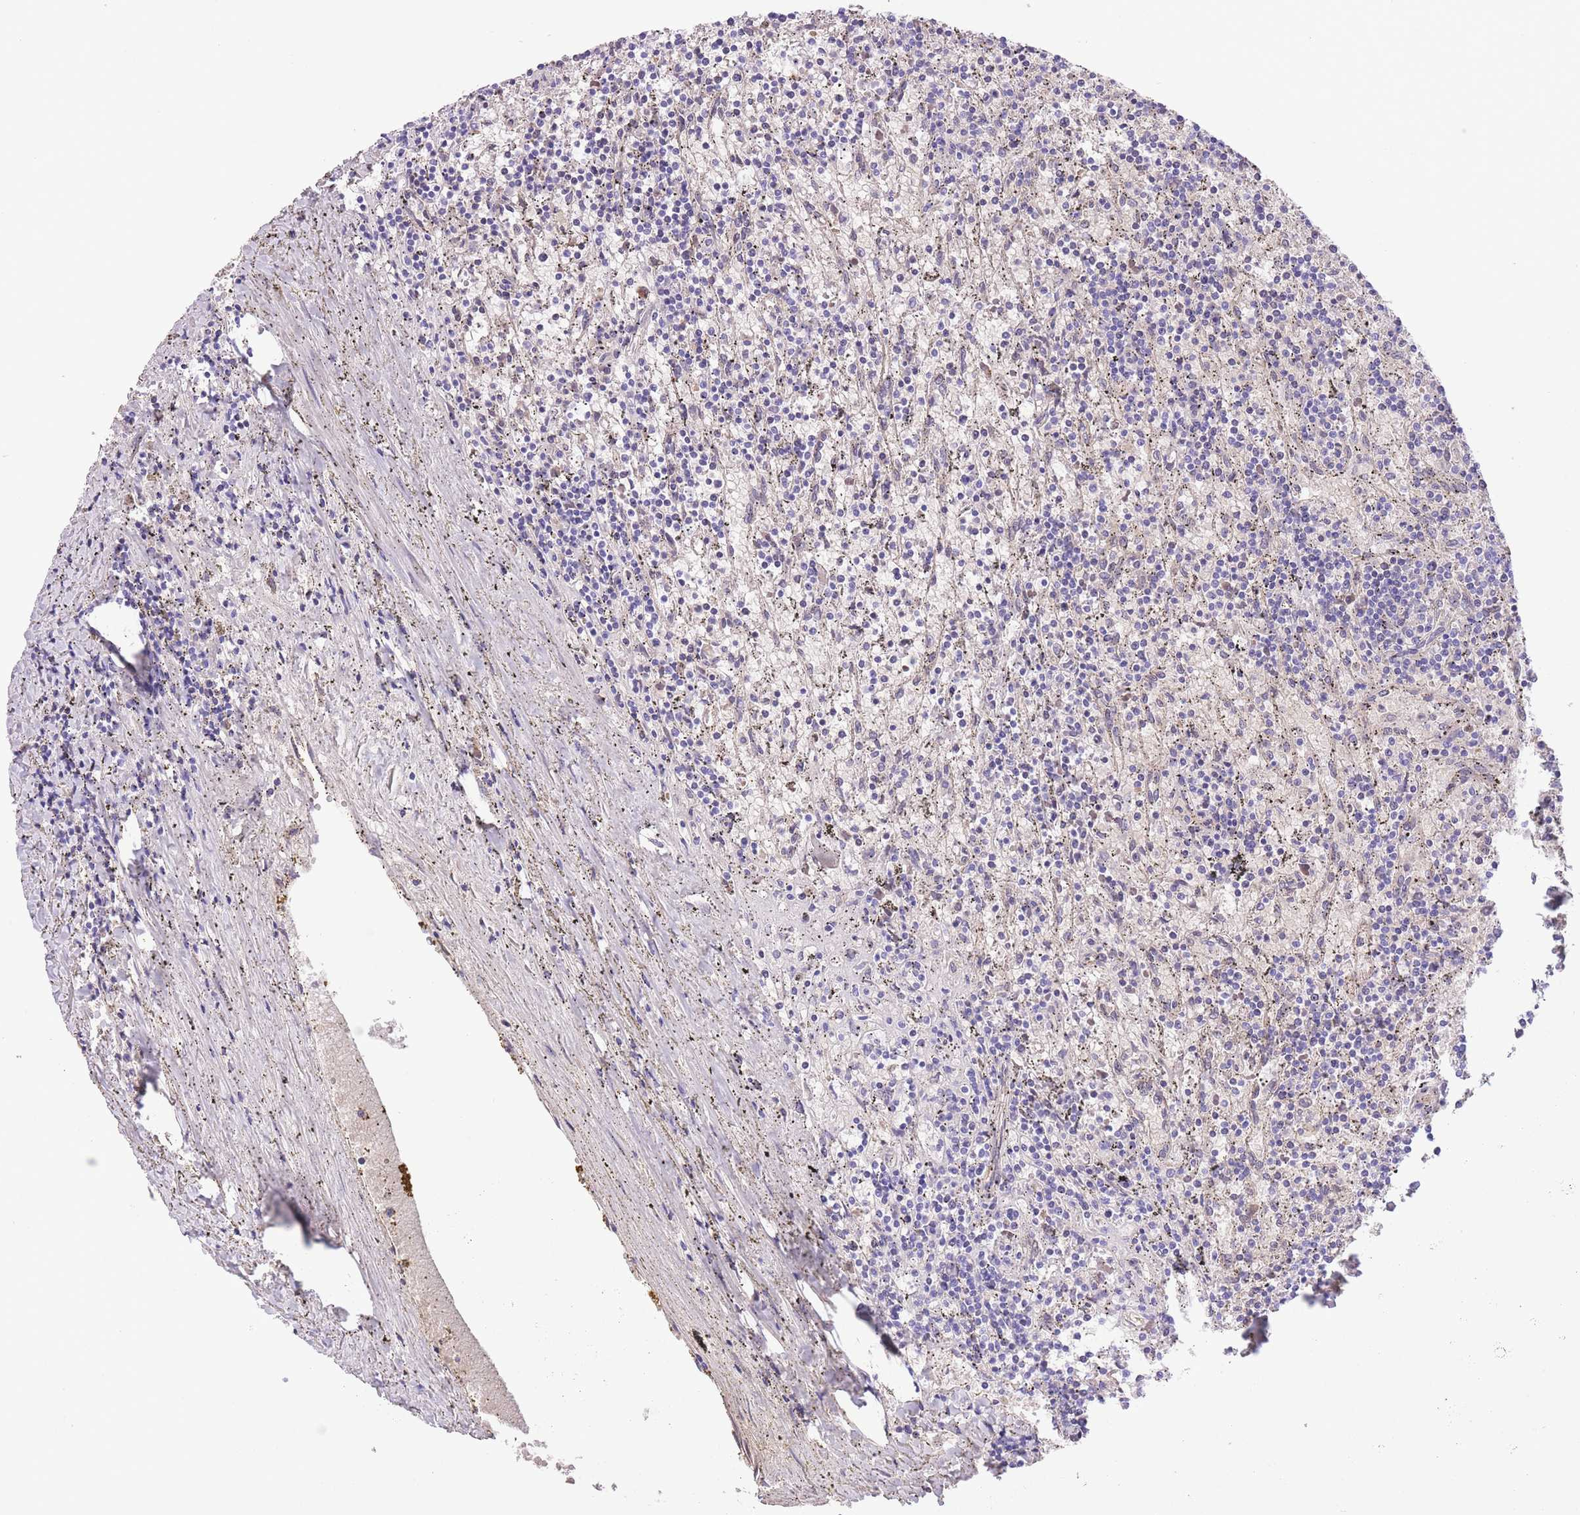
{"staining": {"intensity": "negative", "quantity": "none", "location": "none"}, "tissue": "lymphoma", "cell_type": "Tumor cells", "image_type": "cancer", "snomed": [{"axis": "morphology", "description": "Malignant lymphoma, non-Hodgkin's type, Low grade"}, {"axis": "topography", "description": "Spleen"}], "caption": "Protein analysis of lymphoma shows no significant positivity in tumor cells. (DAB (3,3'-diaminobenzidine) immunohistochemistry (IHC) with hematoxylin counter stain).", "gene": "WWOX", "patient": {"sex": "male", "age": 76}}